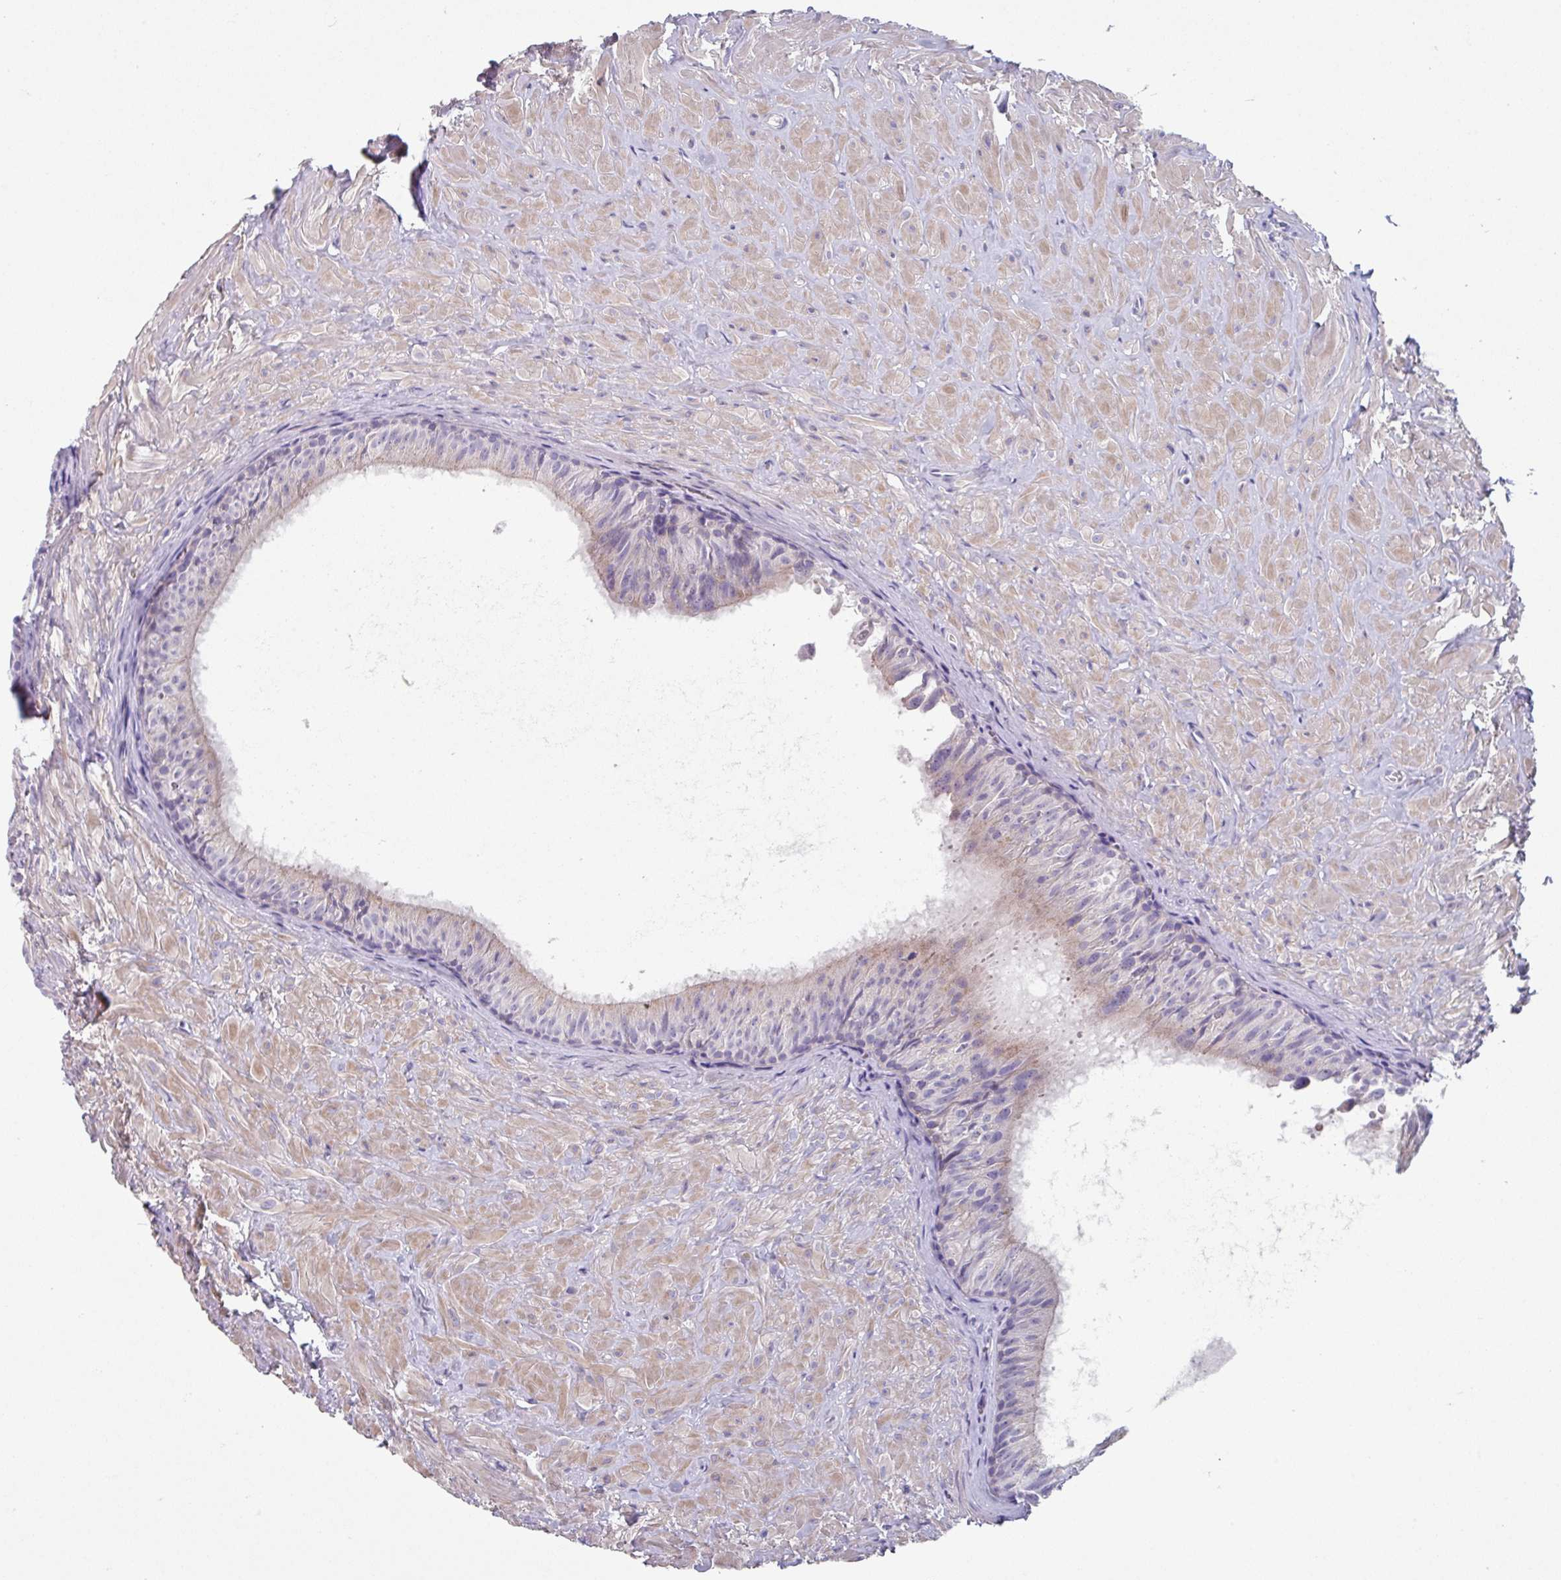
{"staining": {"intensity": "negative", "quantity": "none", "location": "none"}, "tissue": "epididymis", "cell_type": "Glandular cells", "image_type": "normal", "snomed": [{"axis": "morphology", "description": "Normal tissue, NOS"}, {"axis": "topography", "description": "Epididymis"}], "caption": "Protein analysis of normal epididymis displays no significant positivity in glandular cells.", "gene": "TMEM132A", "patient": {"sex": "male", "age": 30}}